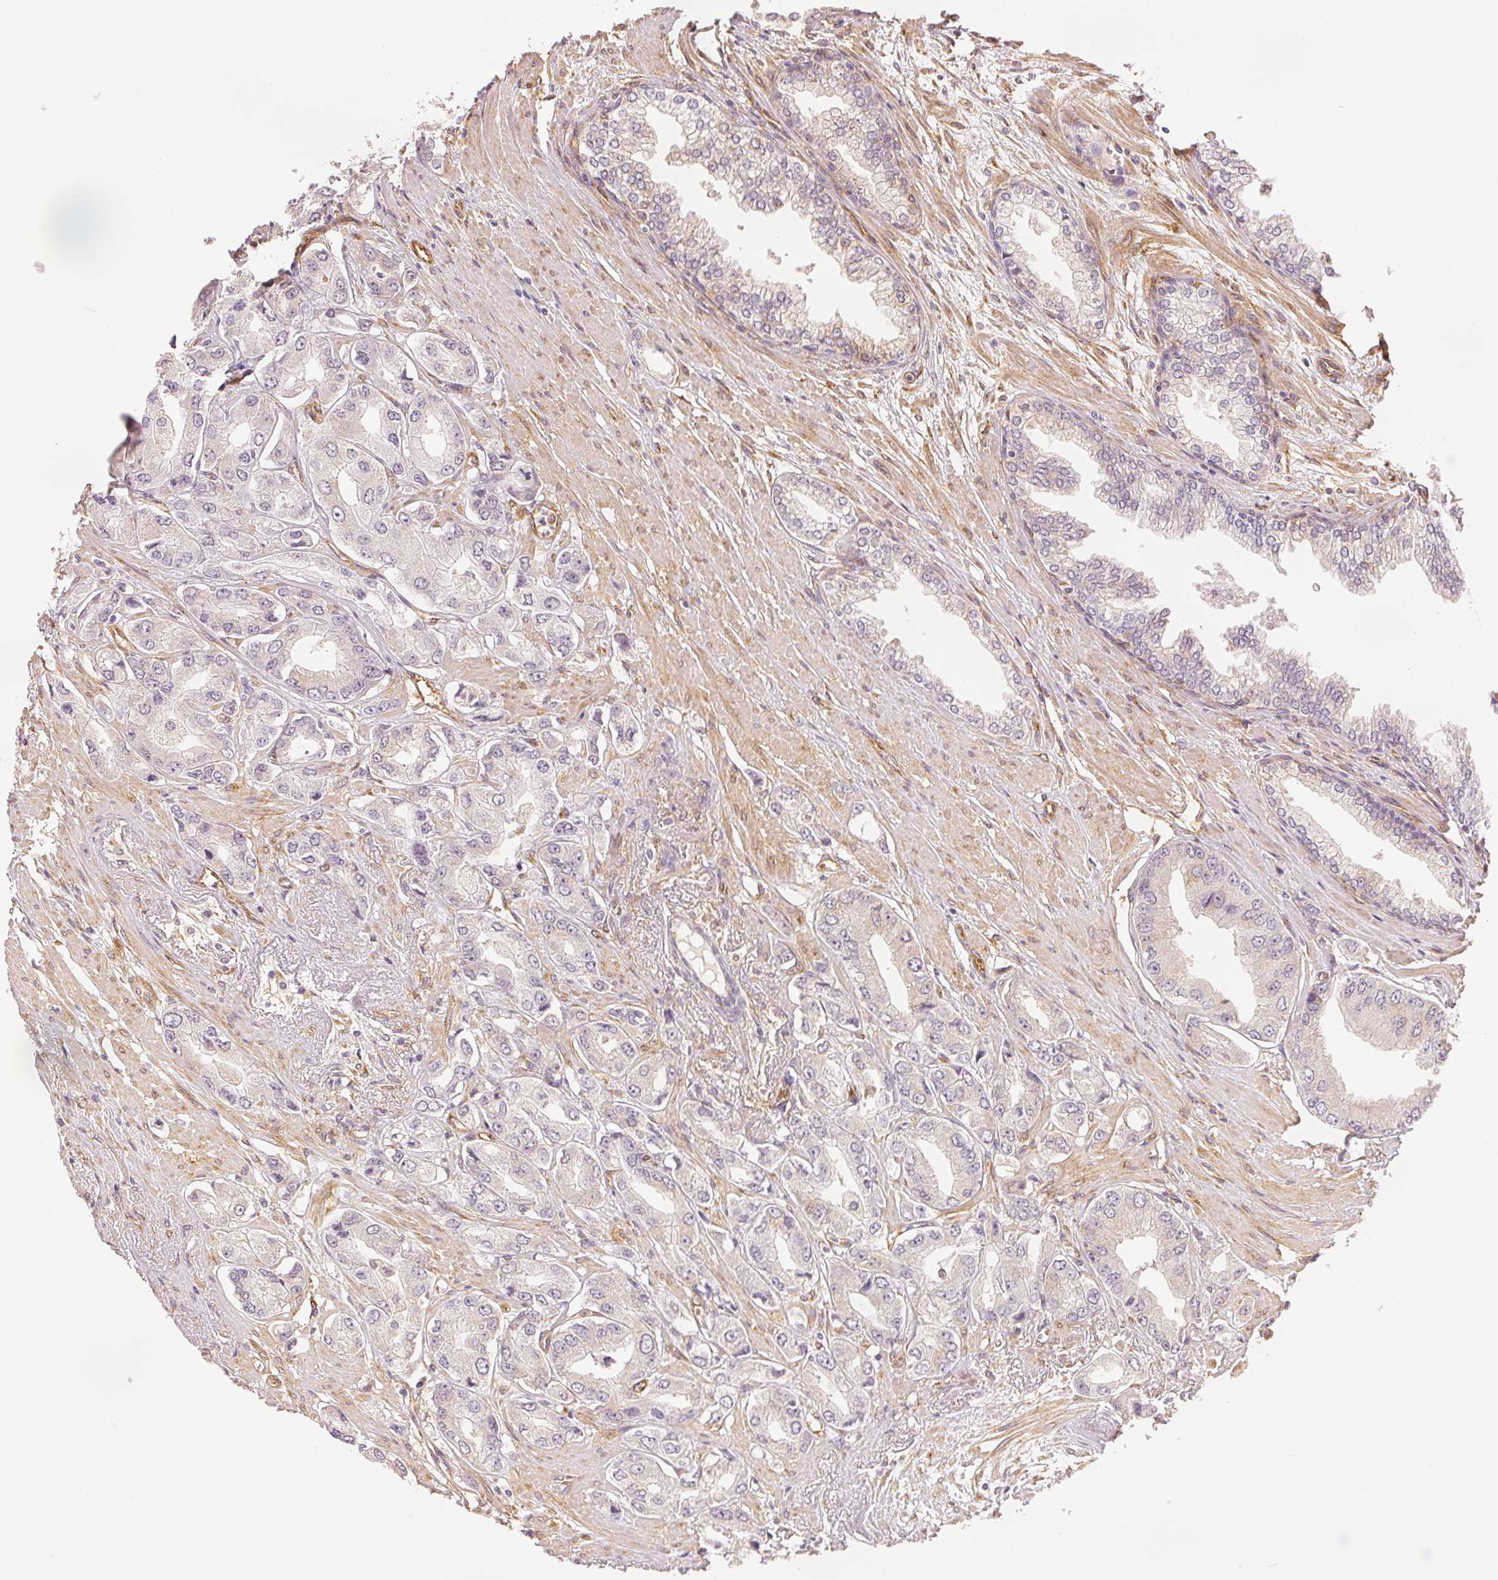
{"staining": {"intensity": "negative", "quantity": "none", "location": "none"}, "tissue": "prostate cancer", "cell_type": "Tumor cells", "image_type": "cancer", "snomed": [{"axis": "morphology", "description": "Adenocarcinoma, Low grade"}, {"axis": "topography", "description": "Prostate"}], "caption": "IHC of adenocarcinoma (low-grade) (prostate) reveals no positivity in tumor cells.", "gene": "DIAPH2", "patient": {"sex": "male", "age": 60}}